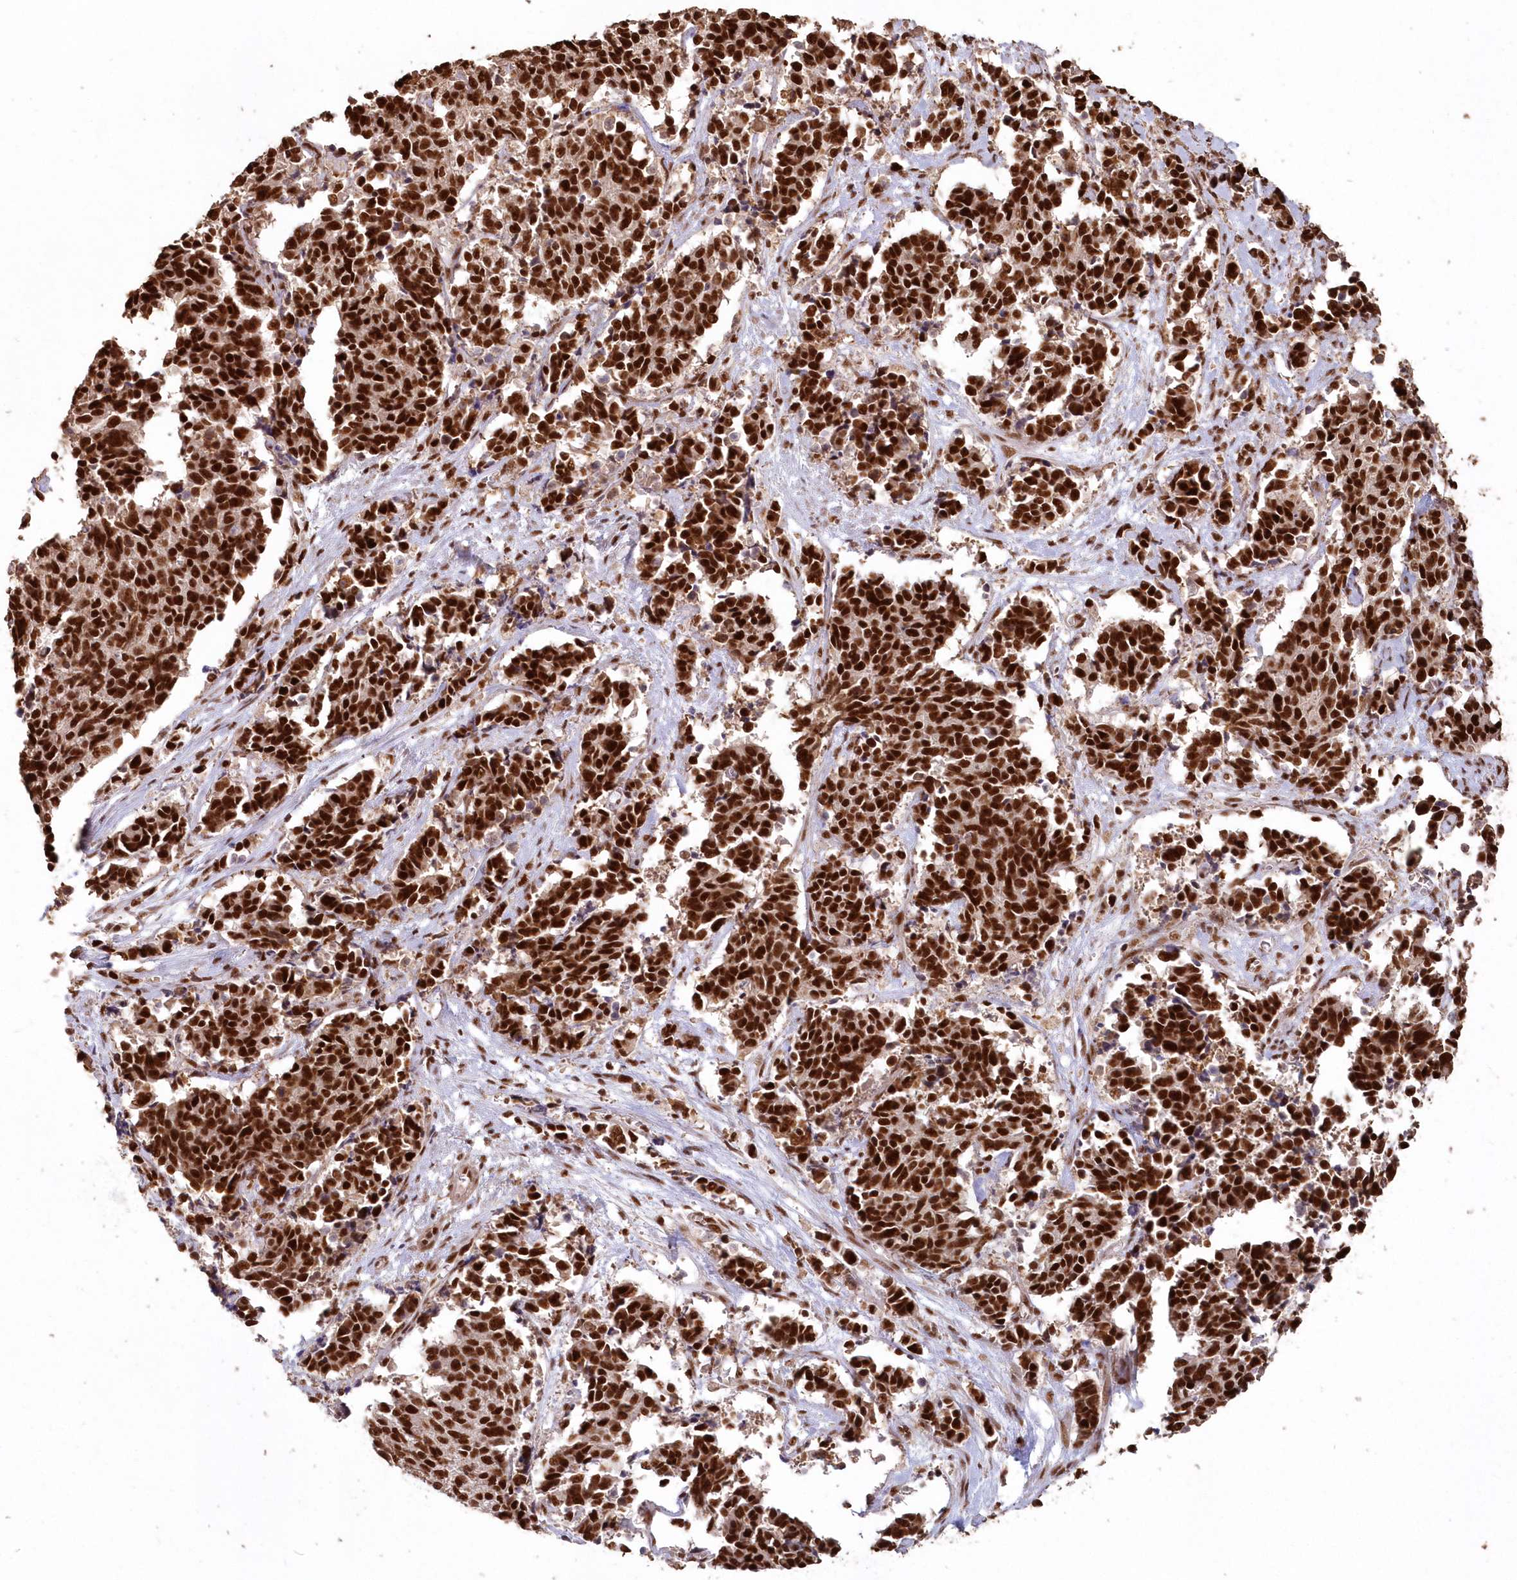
{"staining": {"intensity": "strong", "quantity": ">75%", "location": "nuclear"}, "tissue": "cervical cancer", "cell_type": "Tumor cells", "image_type": "cancer", "snomed": [{"axis": "morphology", "description": "Normal tissue, NOS"}, {"axis": "morphology", "description": "Squamous cell carcinoma, NOS"}, {"axis": "topography", "description": "Cervix"}], "caption": "Immunohistochemical staining of cervical squamous cell carcinoma shows high levels of strong nuclear expression in about >75% of tumor cells.", "gene": "PDS5A", "patient": {"sex": "female", "age": 35}}